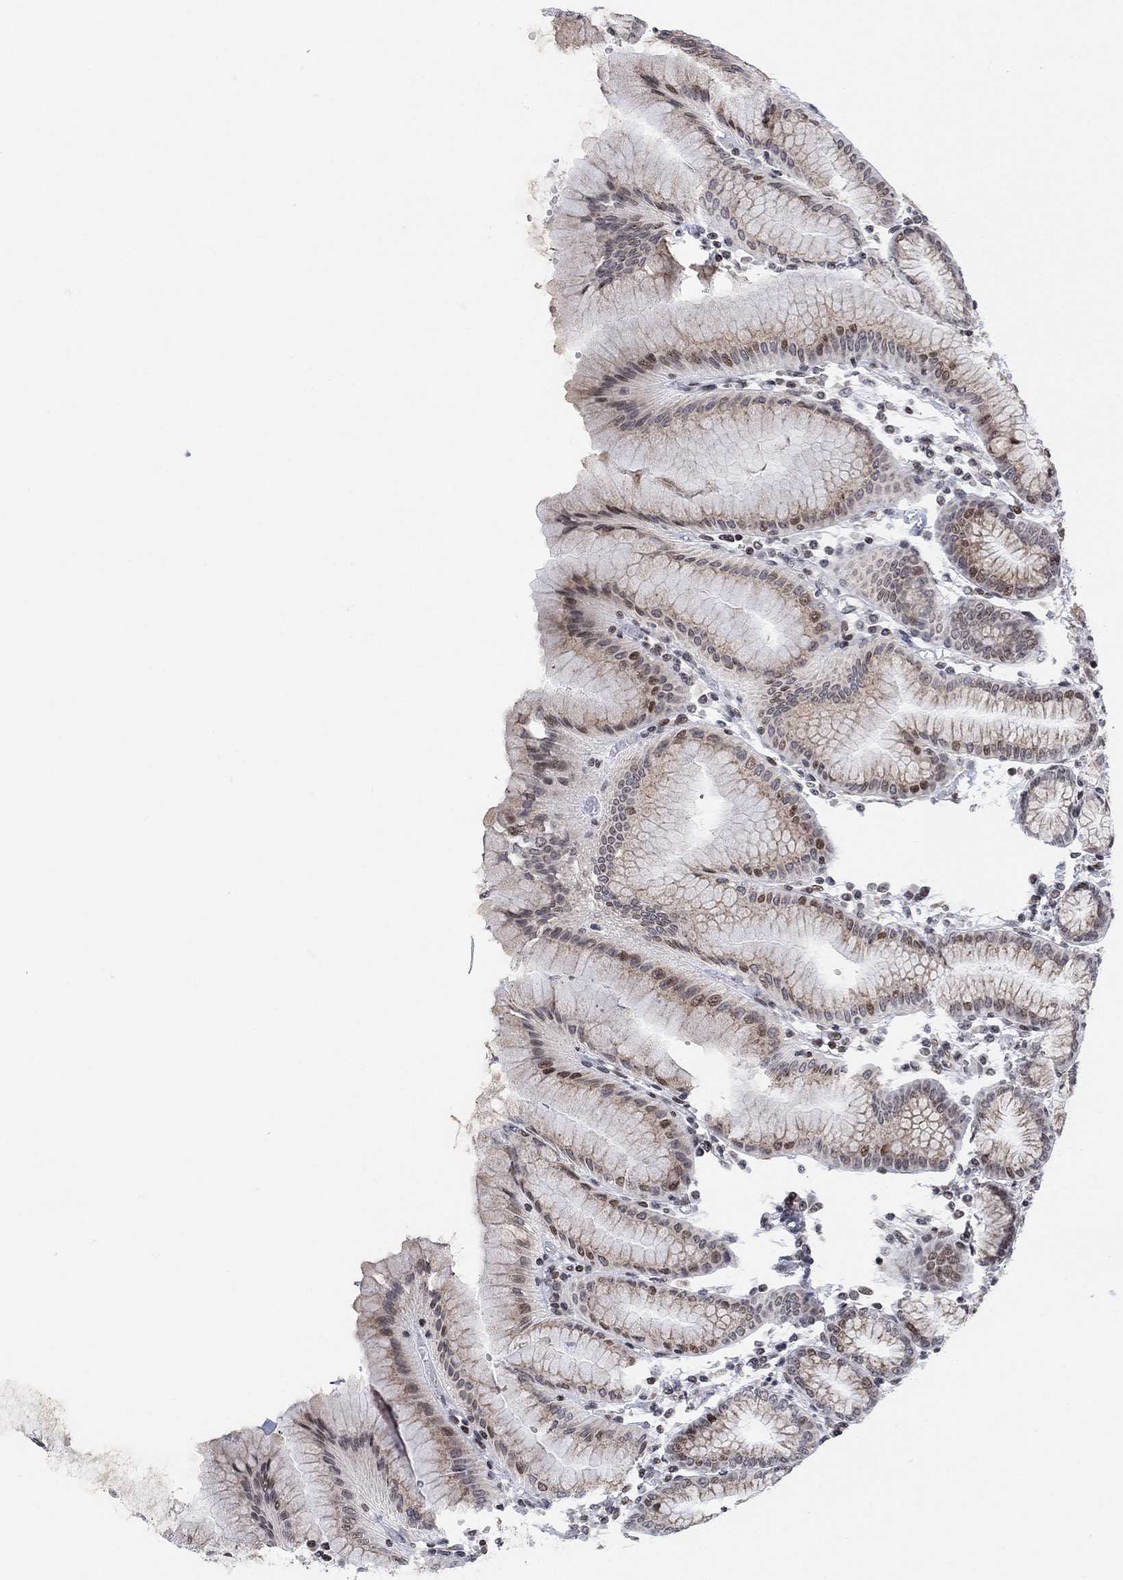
{"staining": {"intensity": "moderate", "quantity": "25%-75%", "location": "cytoplasmic/membranous,nuclear"}, "tissue": "stomach", "cell_type": "Glandular cells", "image_type": "normal", "snomed": [{"axis": "morphology", "description": "Normal tissue, NOS"}, {"axis": "topography", "description": "Skeletal muscle"}, {"axis": "topography", "description": "Stomach"}], "caption": "Stomach stained with immunohistochemistry (IHC) displays moderate cytoplasmic/membranous,nuclear staining in approximately 25%-75% of glandular cells.", "gene": "ABHD14A", "patient": {"sex": "female", "age": 57}}